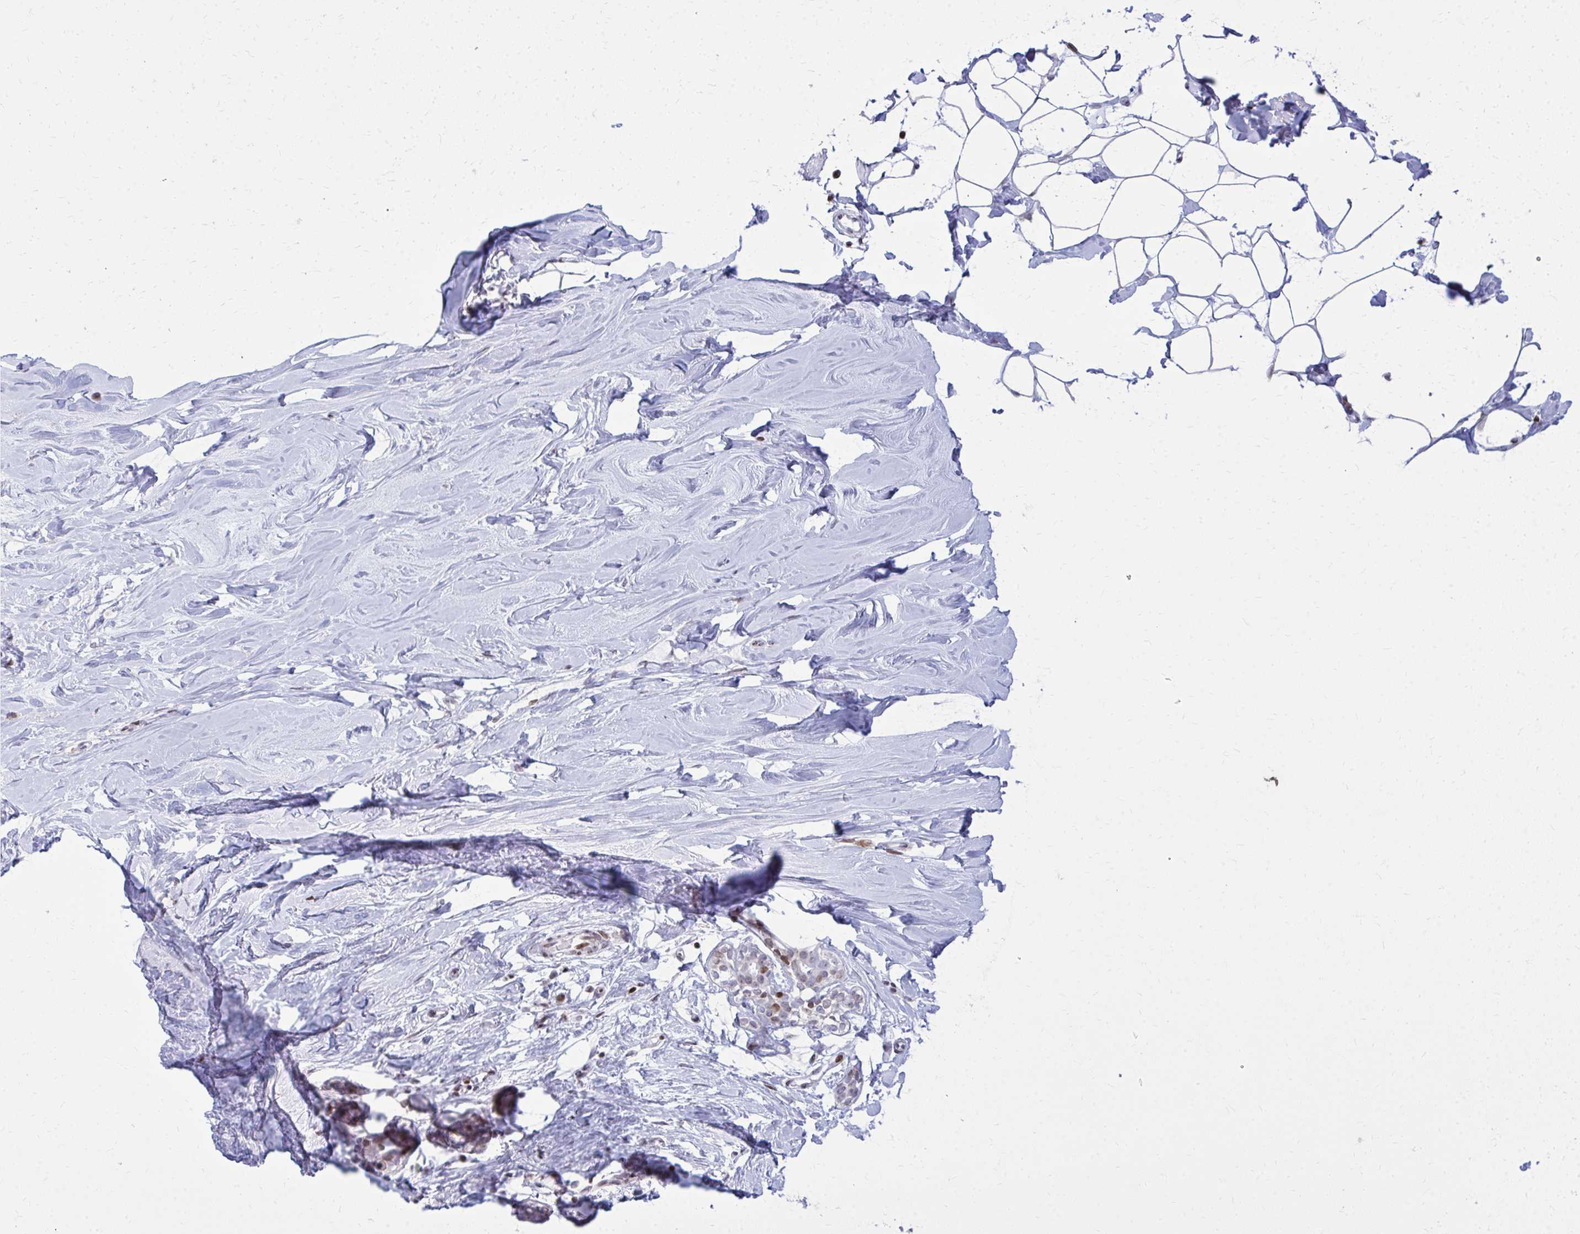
{"staining": {"intensity": "negative", "quantity": "none", "location": "none"}, "tissue": "breast", "cell_type": "Adipocytes", "image_type": "normal", "snomed": [{"axis": "morphology", "description": "Normal tissue, NOS"}, {"axis": "topography", "description": "Breast"}], "caption": "A micrograph of breast stained for a protein demonstrates no brown staining in adipocytes. The staining is performed using DAB brown chromogen with nuclei counter-stained in using hematoxylin.", "gene": "AP5M1", "patient": {"sex": "female", "age": 27}}